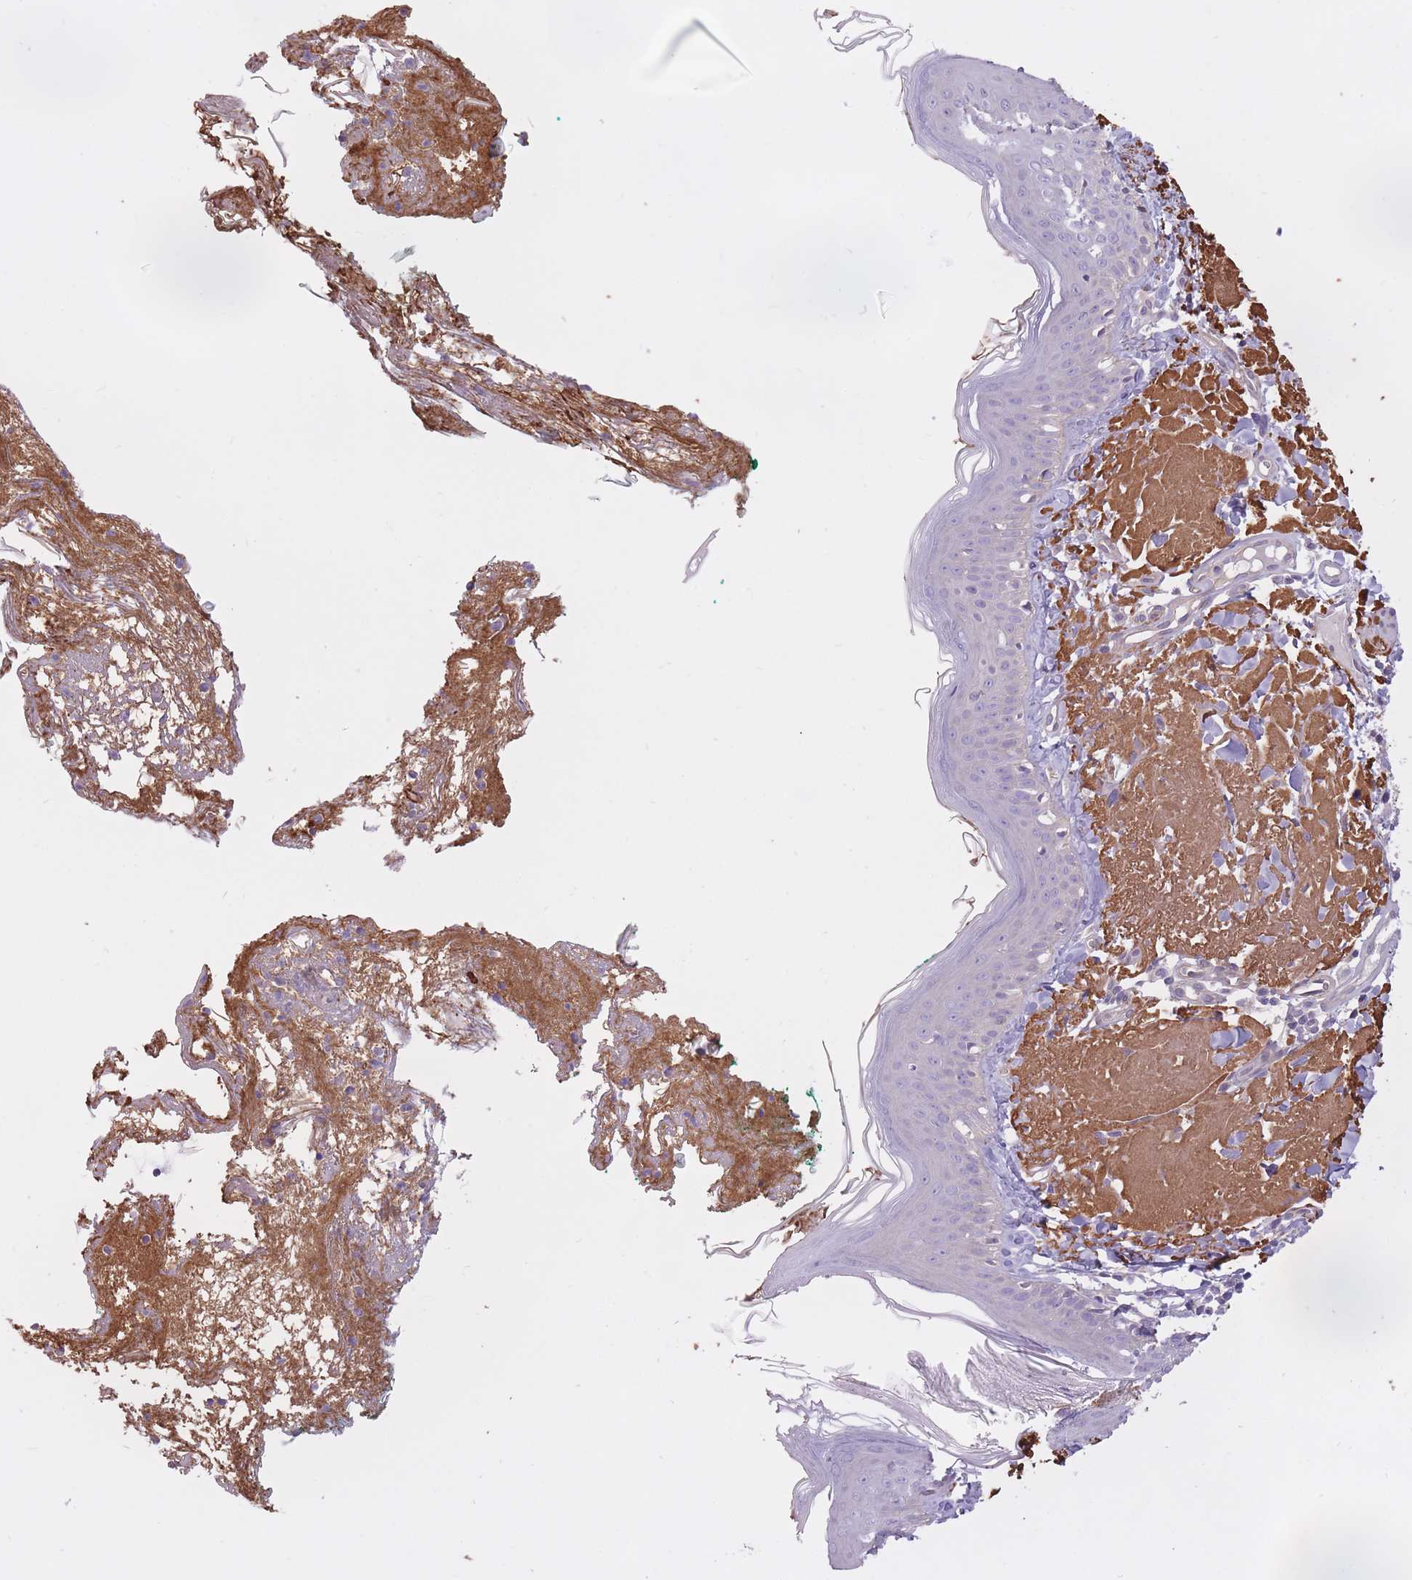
{"staining": {"intensity": "moderate", "quantity": ">75%", "location": "cytoplasmic/membranous"}, "tissue": "skin", "cell_type": "Fibroblasts", "image_type": "normal", "snomed": [{"axis": "morphology", "description": "Normal tissue, NOS"}, {"axis": "morphology", "description": "Malignant melanoma, NOS"}, {"axis": "topography", "description": "Skin"}], "caption": "This image displays benign skin stained with immunohistochemistry (IHC) to label a protein in brown. The cytoplasmic/membranous of fibroblasts show moderate positivity for the protein. Nuclei are counter-stained blue.", "gene": "REV1", "patient": {"sex": "male", "age": 80}}